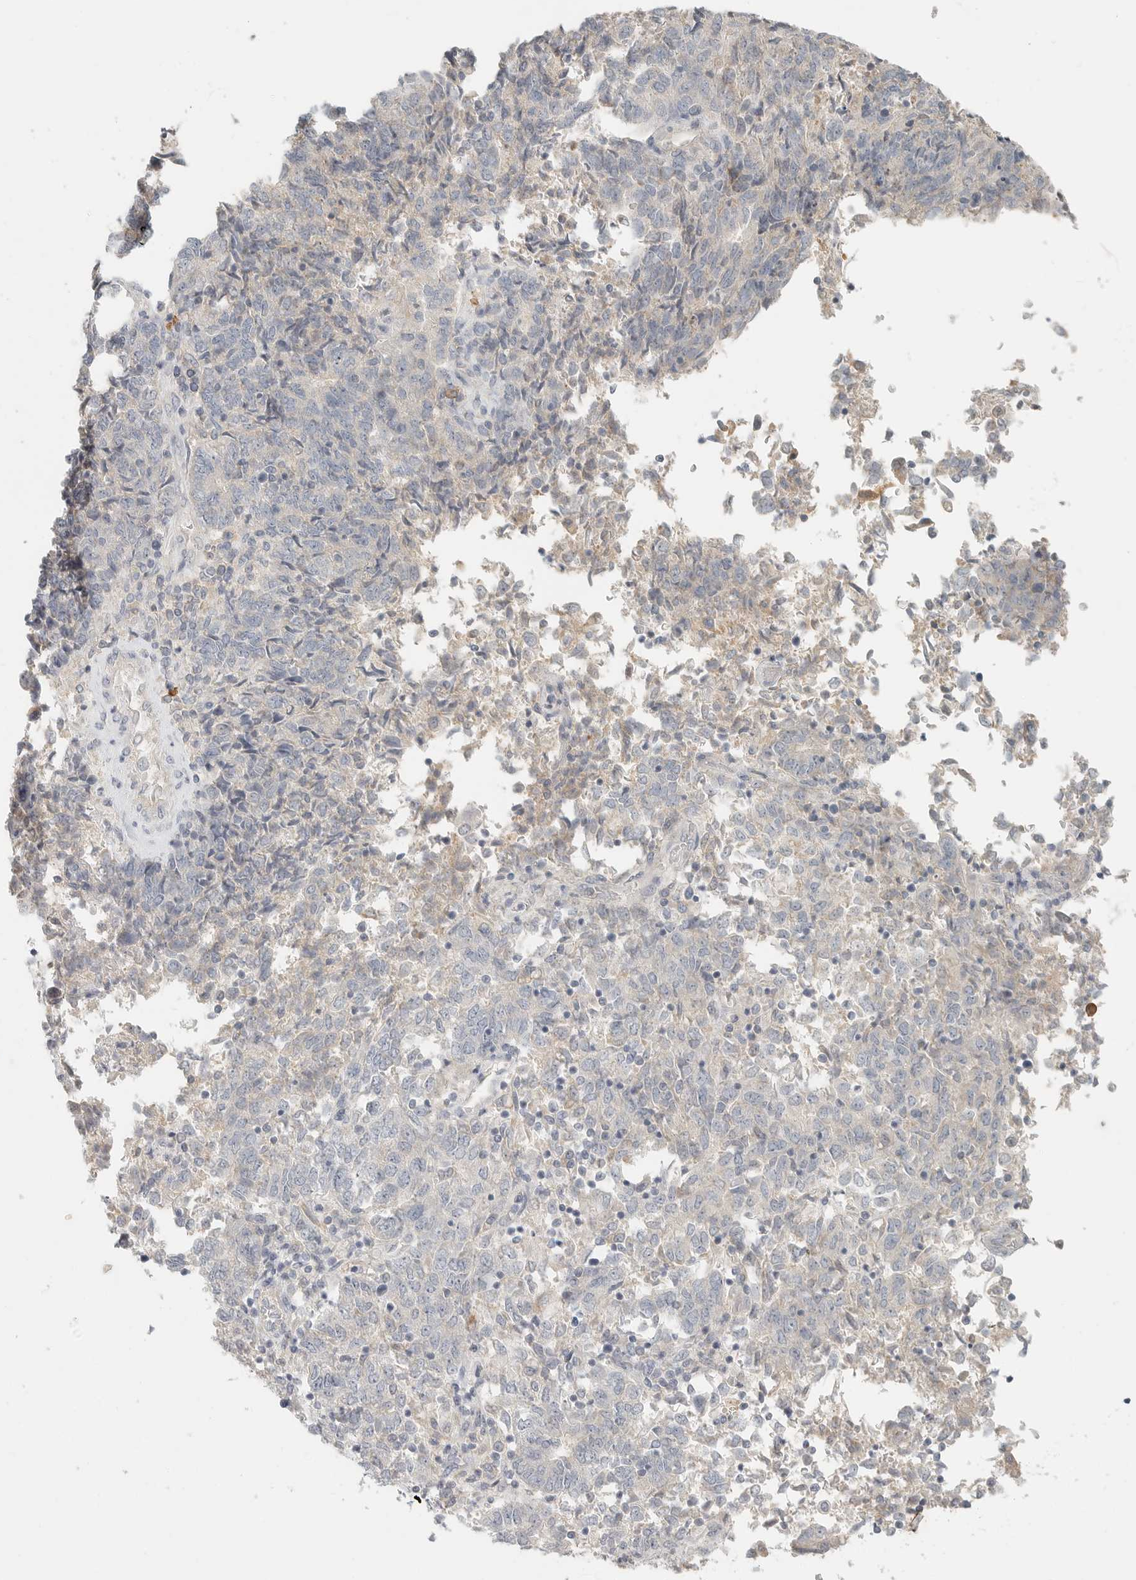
{"staining": {"intensity": "negative", "quantity": "none", "location": "none"}, "tissue": "endometrial cancer", "cell_type": "Tumor cells", "image_type": "cancer", "snomed": [{"axis": "morphology", "description": "Adenocarcinoma, NOS"}, {"axis": "topography", "description": "Endometrium"}], "caption": "Immunohistochemistry (IHC) of human adenocarcinoma (endometrial) shows no staining in tumor cells. The staining was performed using DAB (3,3'-diaminobenzidine) to visualize the protein expression in brown, while the nuclei were stained in blue with hematoxylin (Magnification: 20x).", "gene": "SLC25A36", "patient": {"sex": "female", "age": 80}}